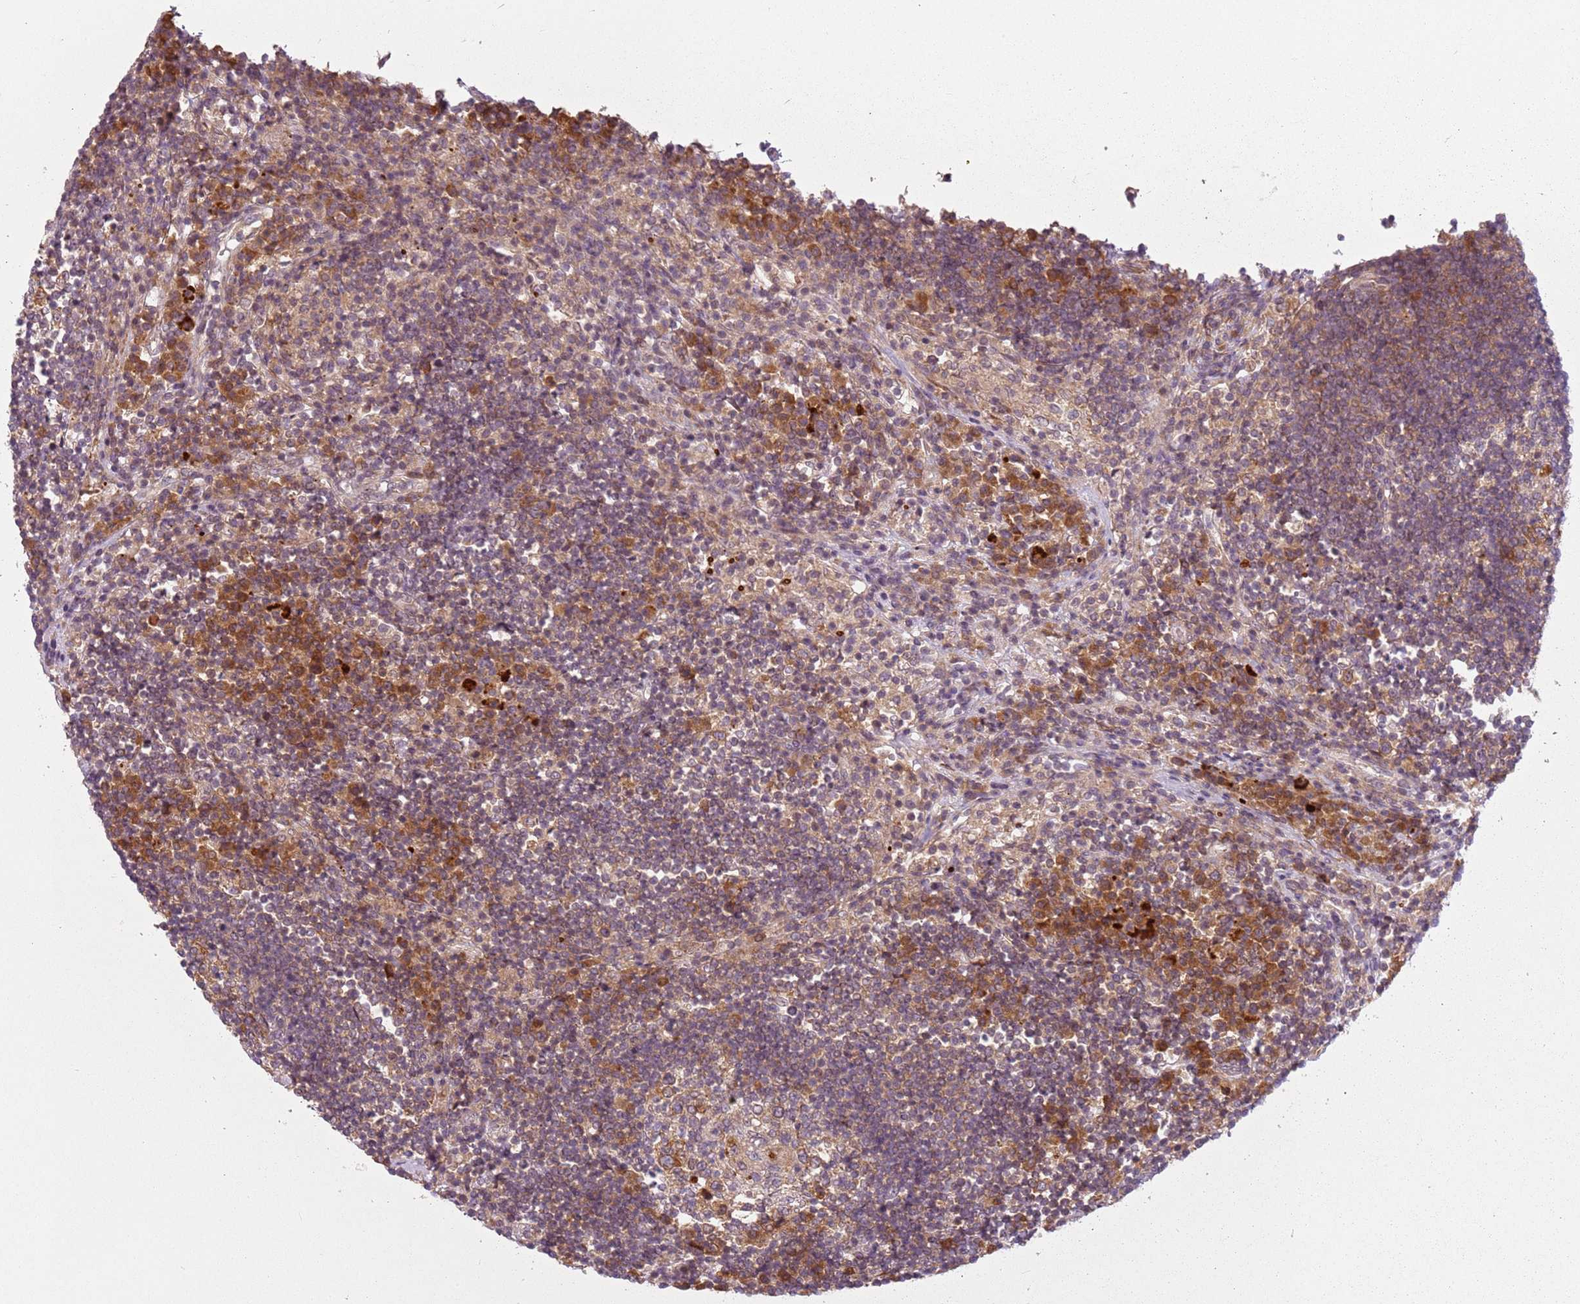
{"staining": {"intensity": "negative", "quantity": "none", "location": "none"}, "tissue": "lymph node", "cell_type": "Germinal center cells", "image_type": "normal", "snomed": [{"axis": "morphology", "description": "Normal tissue, NOS"}, {"axis": "topography", "description": "Lymph node"}], "caption": "The histopathology image exhibits no staining of germinal center cells in benign lymph node. Brightfield microscopy of immunohistochemistry stained with DAB (3,3'-diaminobenzidine) (brown) and hematoxylin (blue), captured at high magnification.", "gene": "RPS28", "patient": {"sex": "female", "age": 53}}